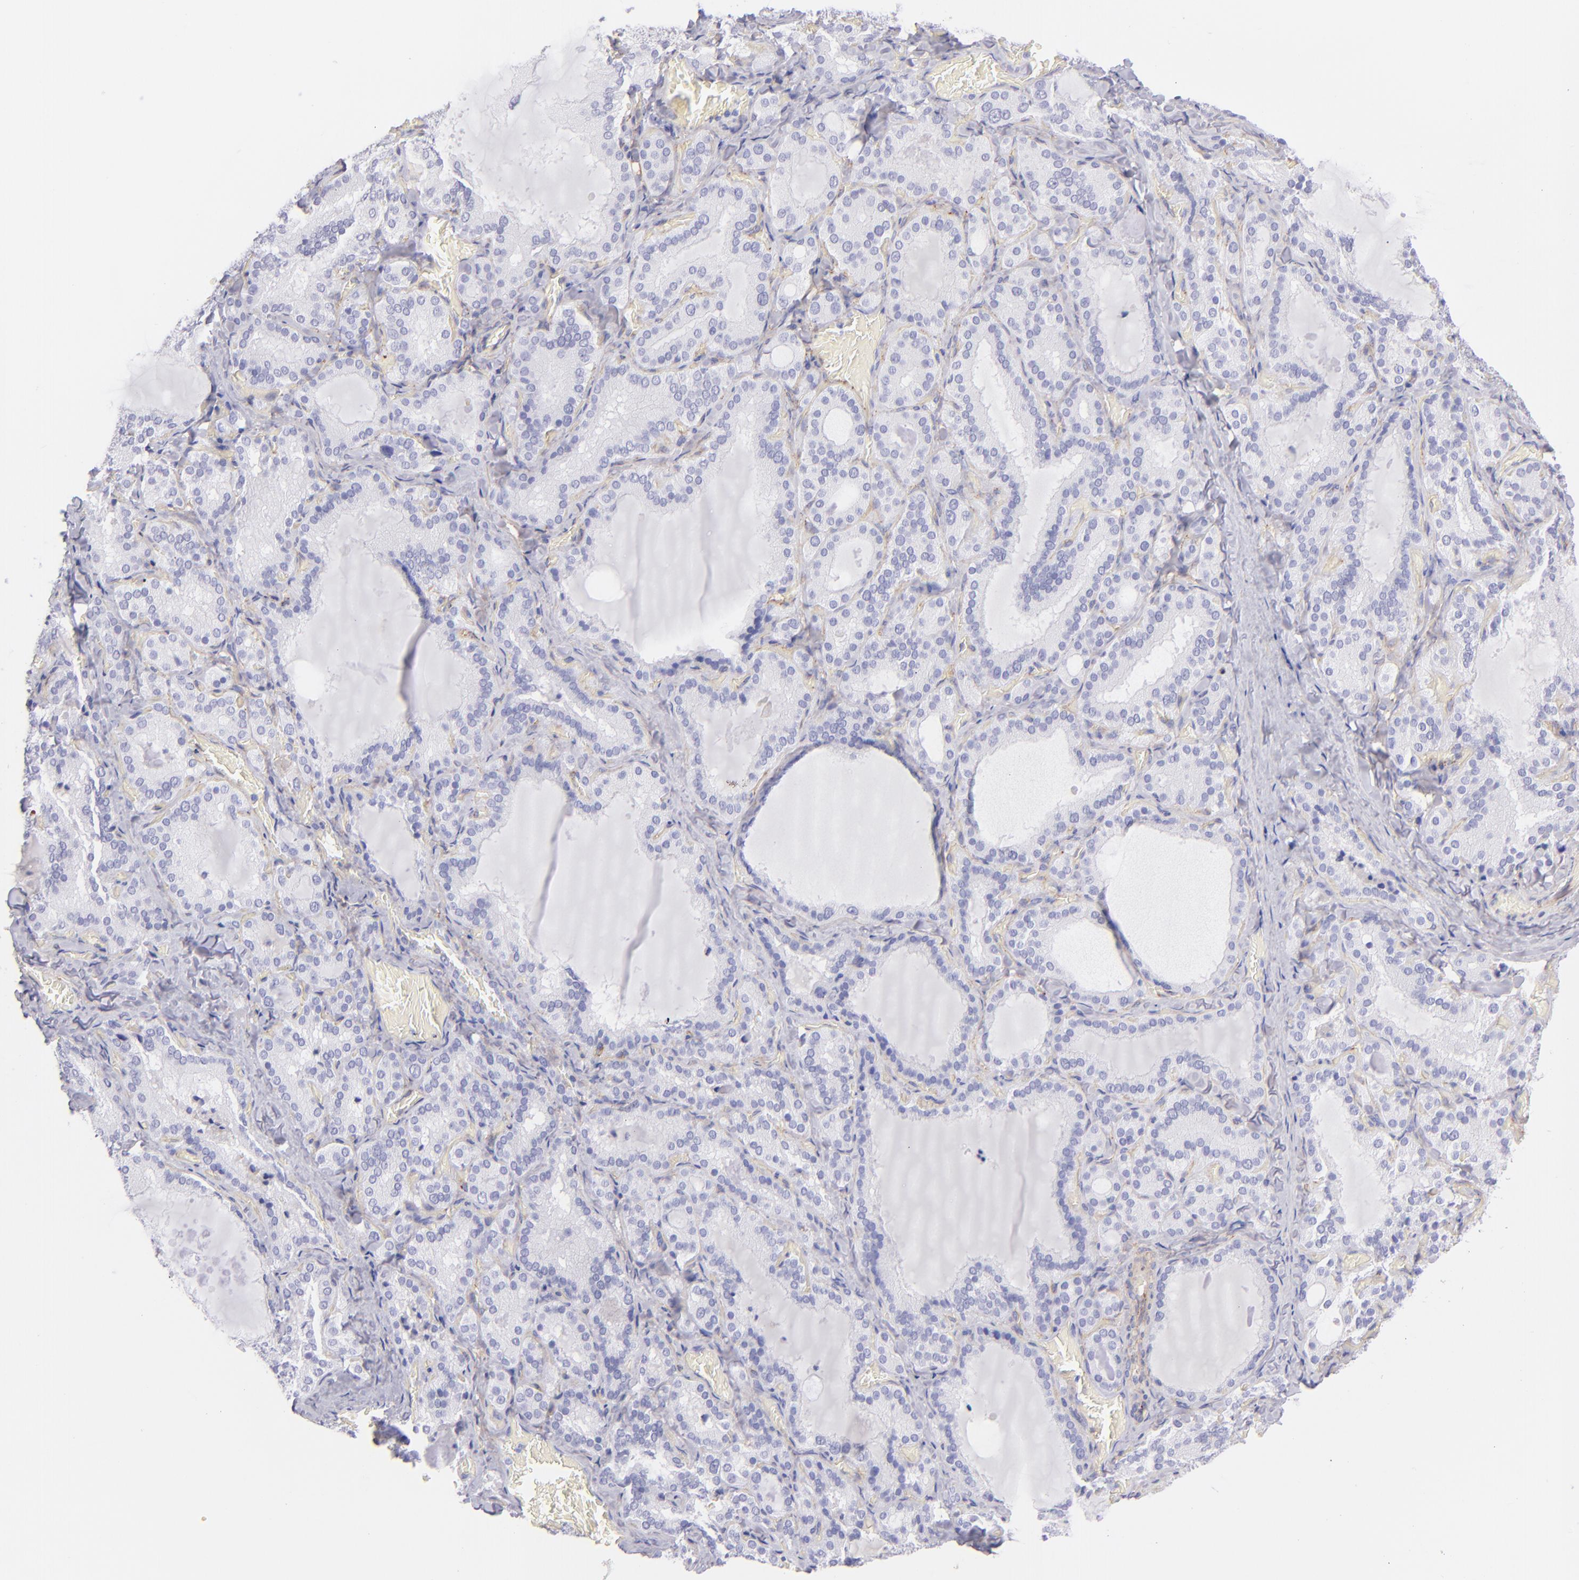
{"staining": {"intensity": "weak", "quantity": "<25%", "location": "cytoplasmic/membranous"}, "tissue": "thyroid gland", "cell_type": "Glandular cells", "image_type": "normal", "snomed": [{"axis": "morphology", "description": "Normal tissue, NOS"}, {"axis": "topography", "description": "Thyroid gland"}], "caption": "Immunohistochemical staining of benign thyroid gland demonstrates no significant expression in glandular cells.", "gene": "CD81", "patient": {"sex": "female", "age": 33}}